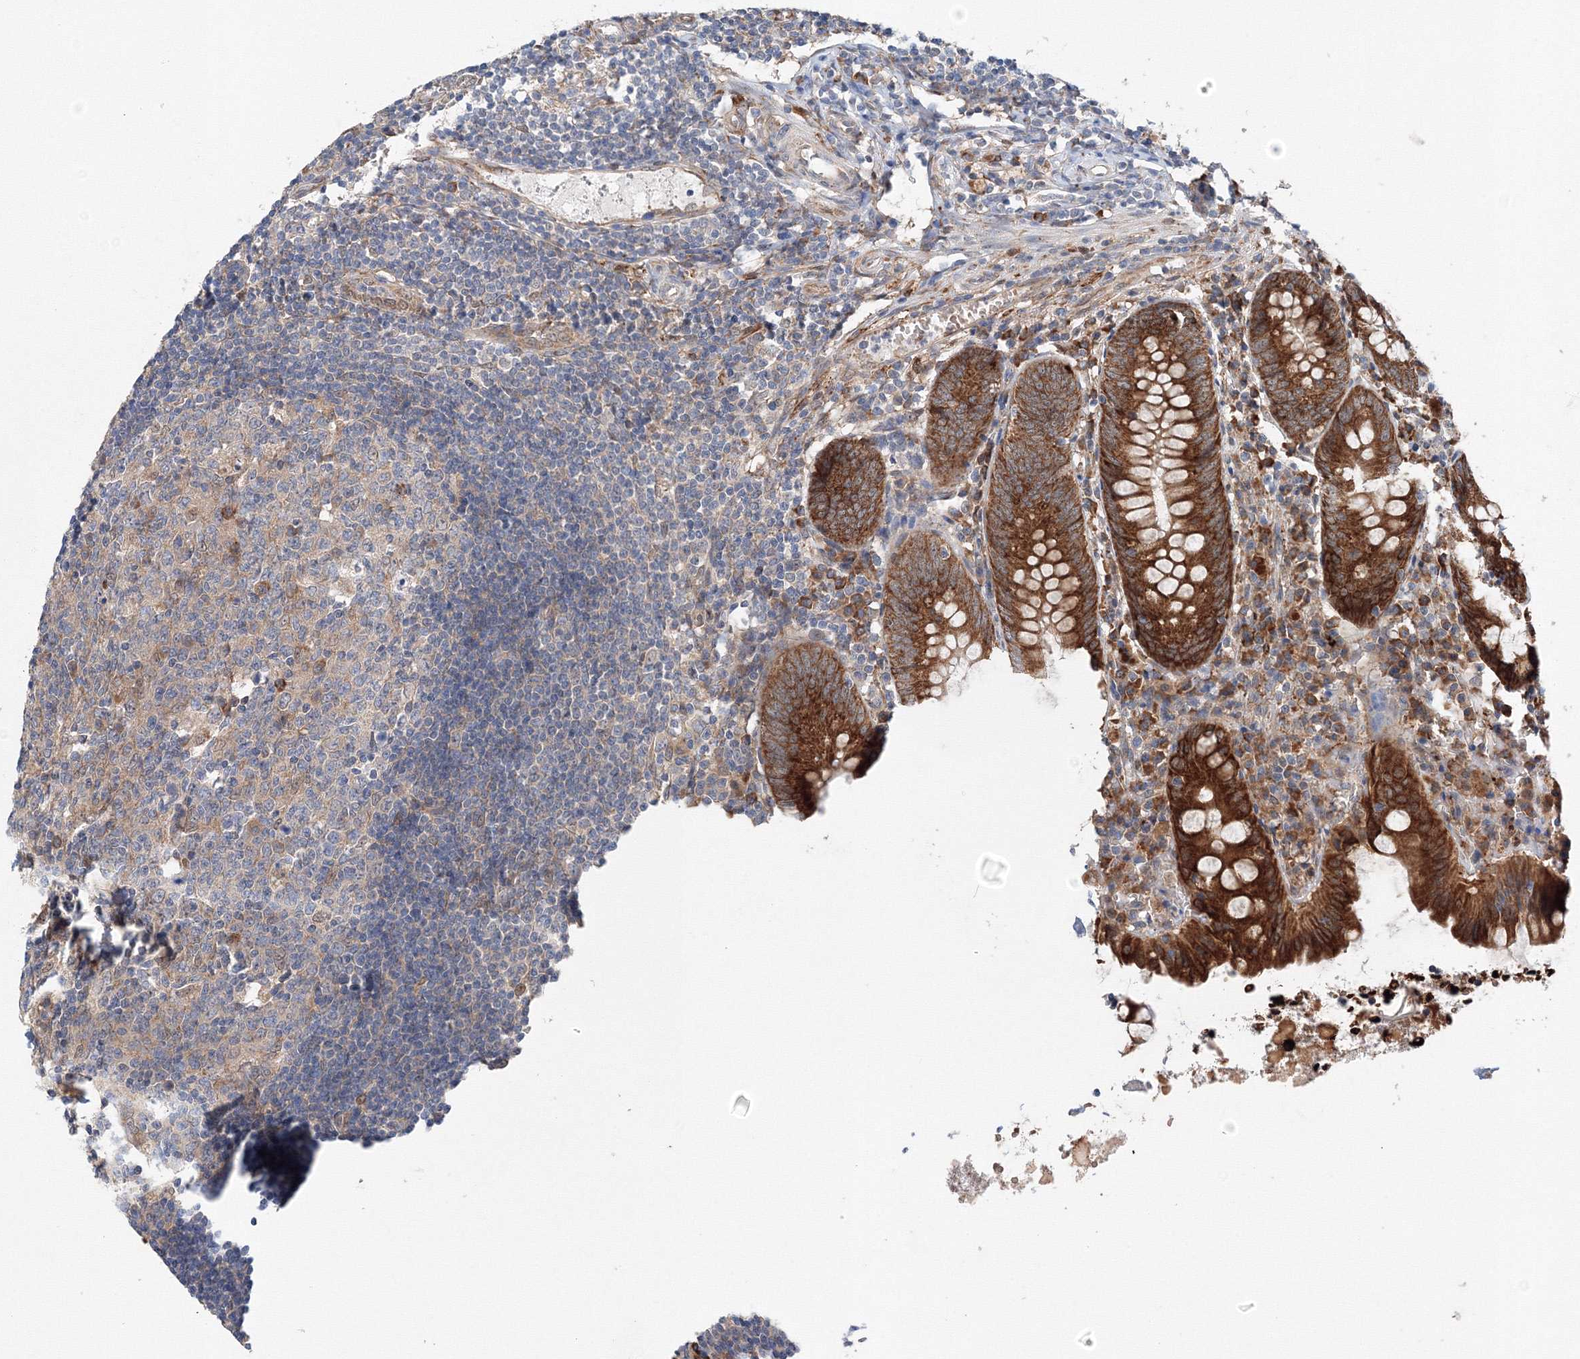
{"staining": {"intensity": "strong", "quantity": ">75%", "location": "cytoplasmic/membranous"}, "tissue": "appendix", "cell_type": "Glandular cells", "image_type": "normal", "snomed": [{"axis": "morphology", "description": "Normal tissue, NOS"}, {"axis": "topography", "description": "Appendix"}], "caption": "The image shows immunohistochemical staining of benign appendix. There is strong cytoplasmic/membranous expression is appreciated in approximately >75% of glandular cells. The protein of interest is shown in brown color, while the nuclei are stained blue.", "gene": "DIS3L2", "patient": {"sex": "female", "age": 54}}